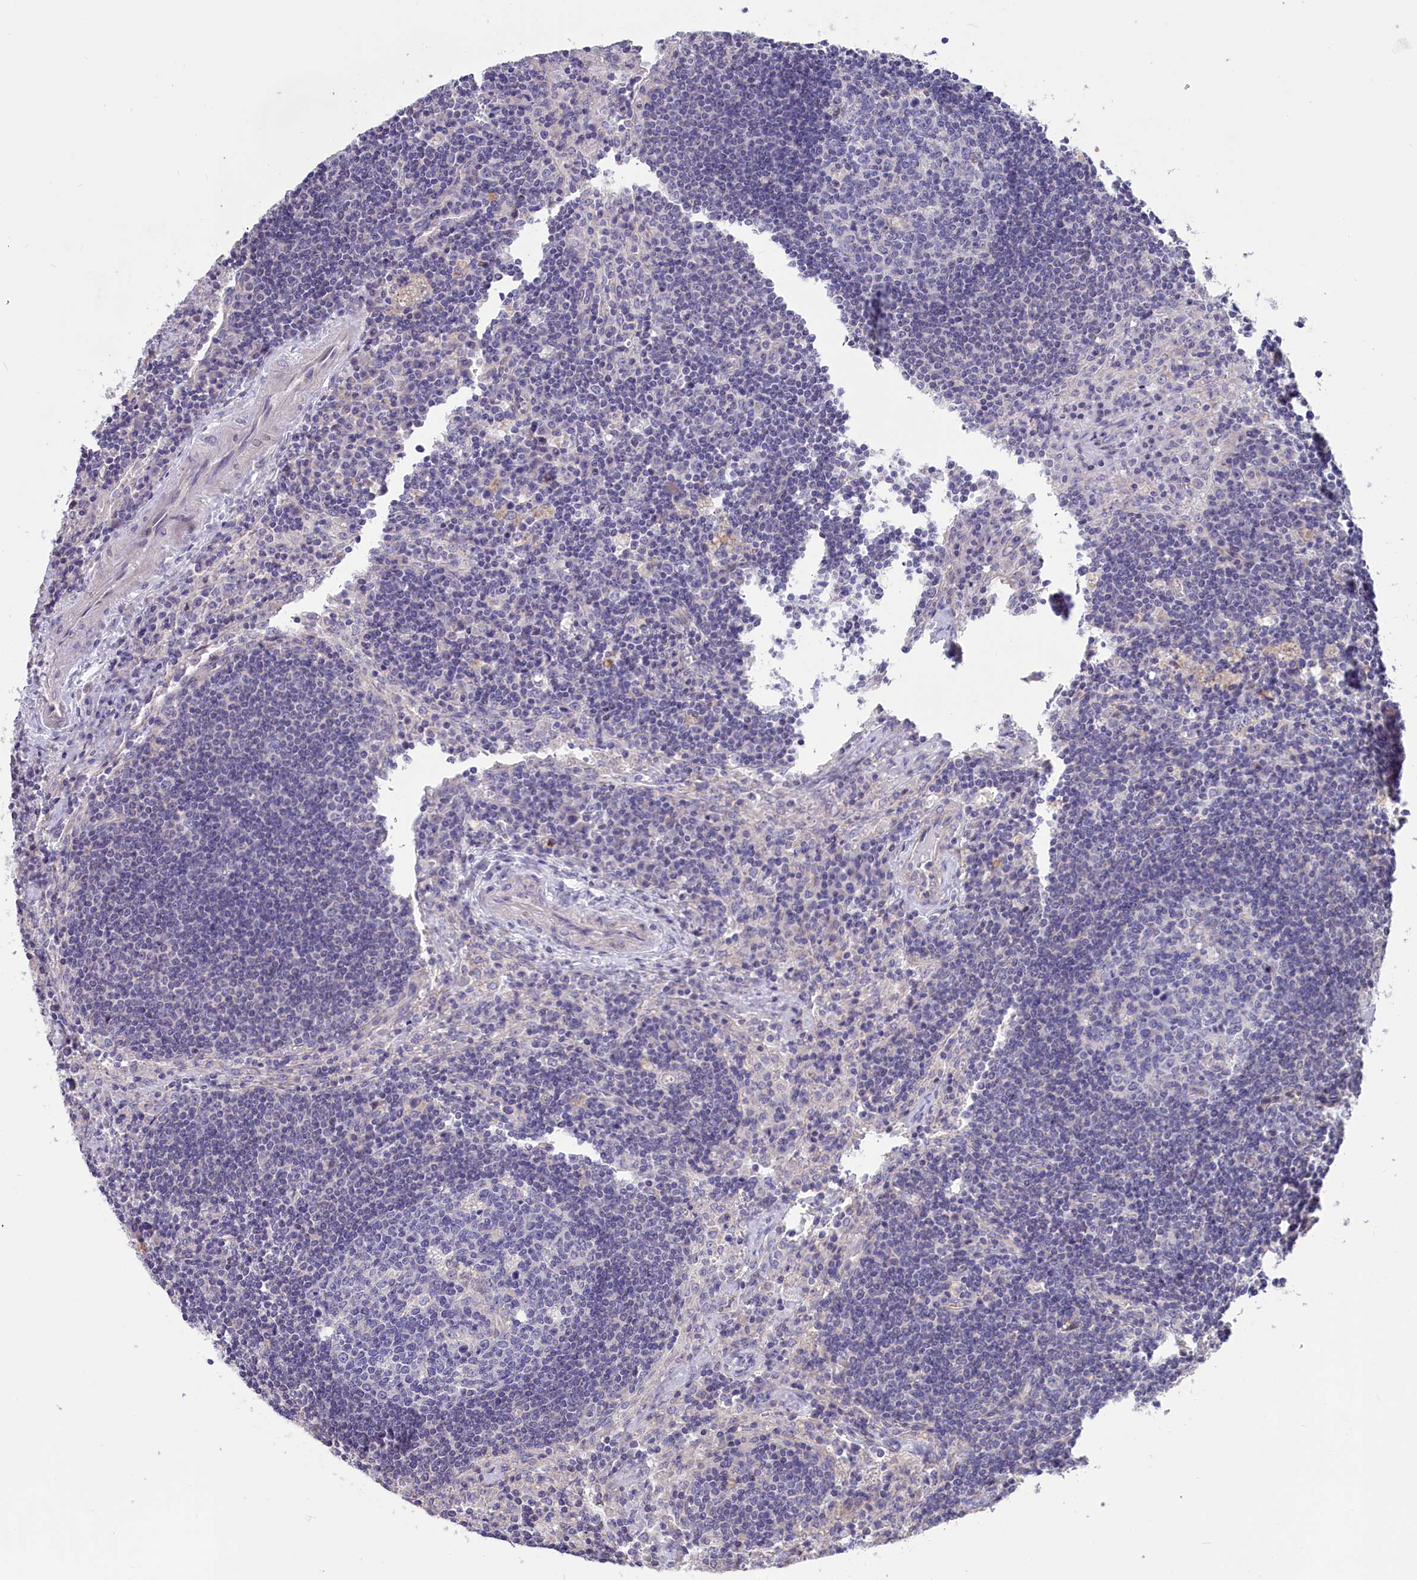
{"staining": {"intensity": "negative", "quantity": "none", "location": "none"}, "tissue": "lymph node", "cell_type": "Germinal center cells", "image_type": "normal", "snomed": [{"axis": "morphology", "description": "Normal tissue, NOS"}, {"axis": "topography", "description": "Lymph node"}], "caption": "Germinal center cells are negative for protein expression in benign human lymph node. Brightfield microscopy of immunohistochemistry (IHC) stained with DAB (brown) and hematoxylin (blue), captured at high magnification.", "gene": "CYP2U1", "patient": {"sex": "male", "age": 58}}